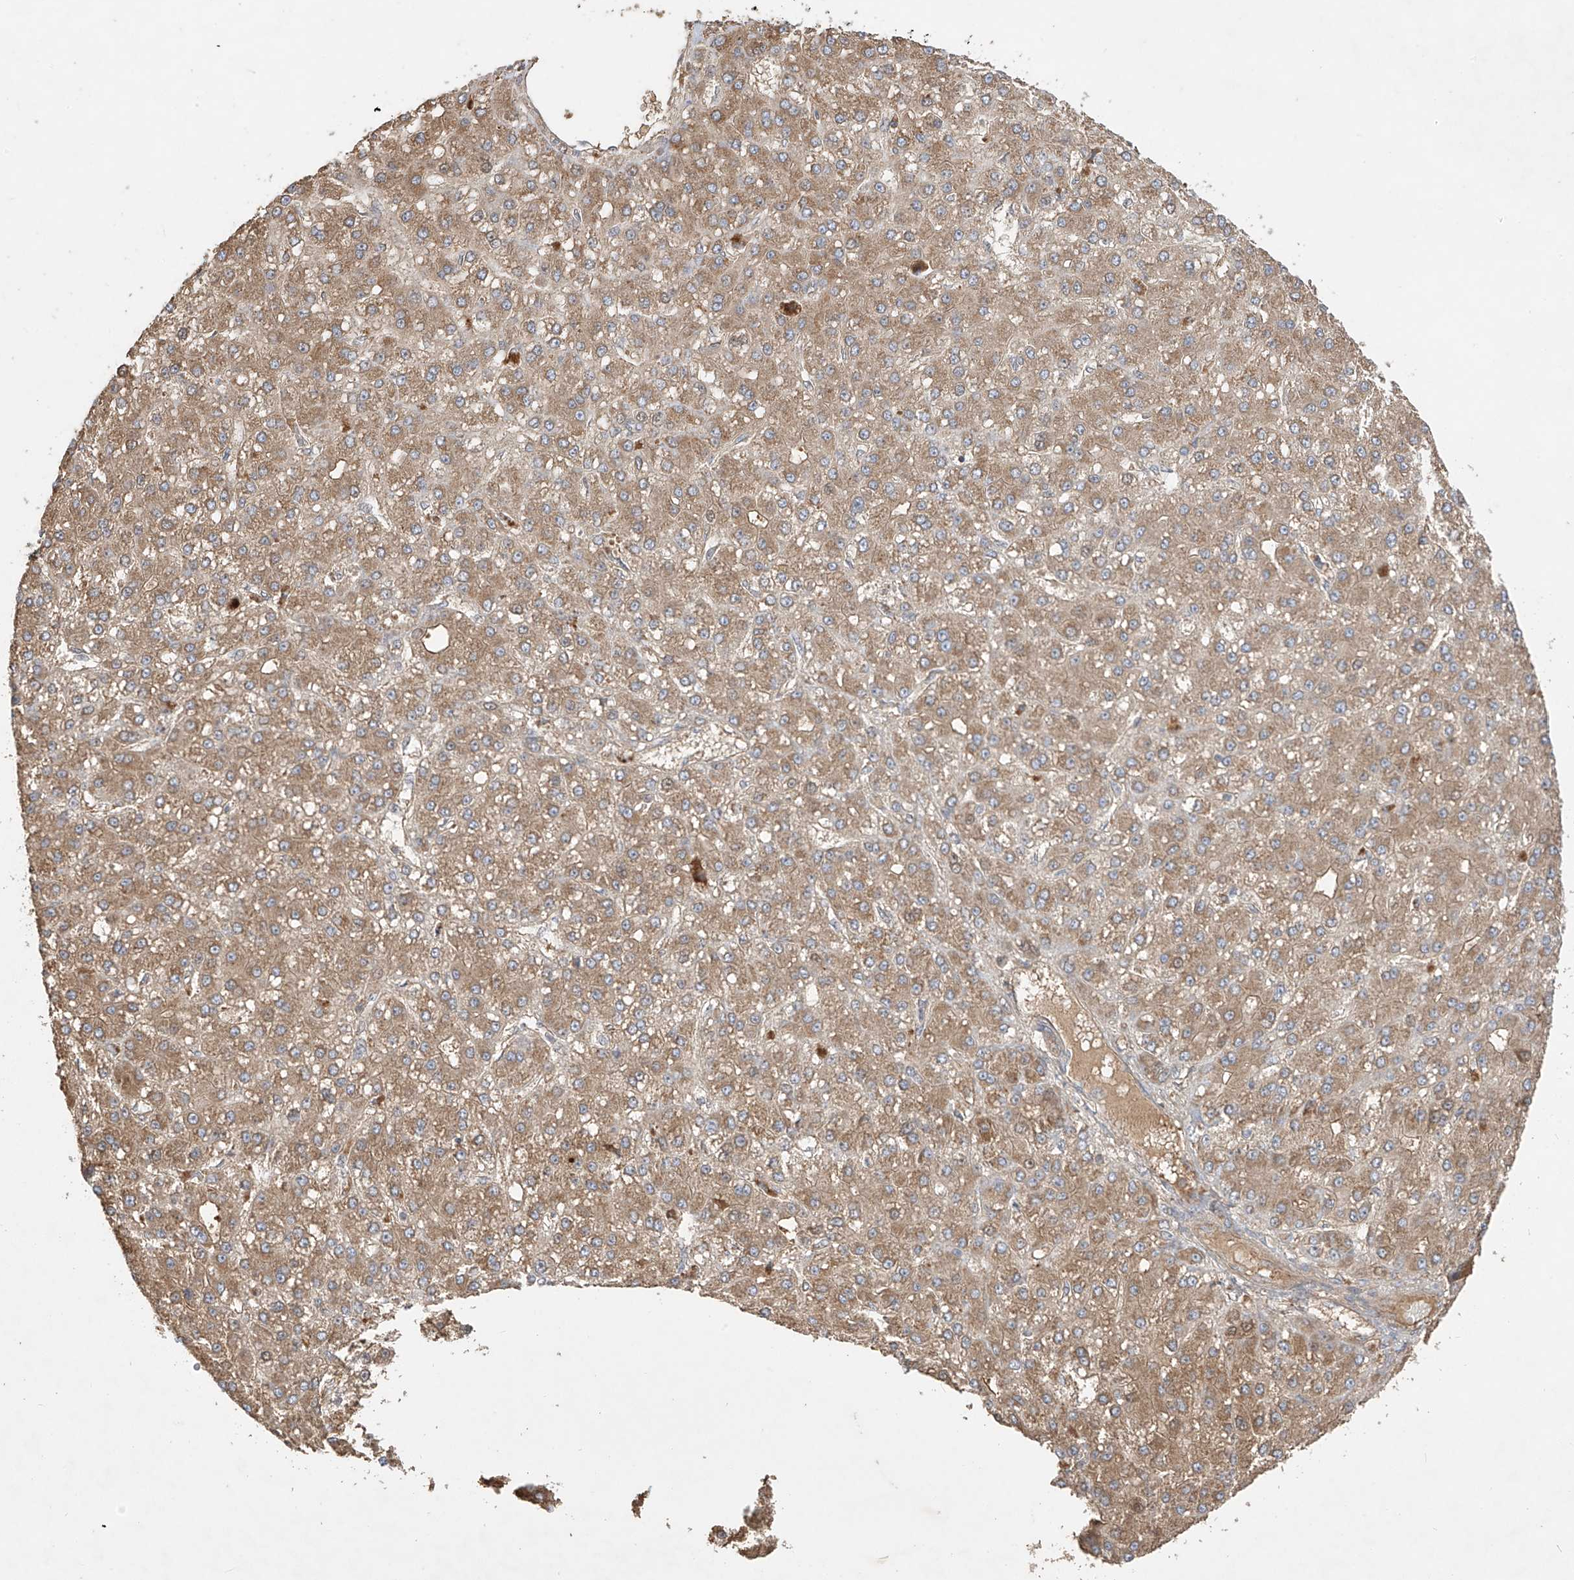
{"staining": {"intensity": "moderate", "quantity": ">75%", "location": "cytoplasmic/membranous"}, "tissue": "liver cancer", "cell_type": "Tumor cells", "image_type": "cancer", "snomed": [{"axis": "morphology", "description": "Carcinoma, Hepatocellular, NOS"}, {"axis": "topography", "description": "Liver"}], "caption": "IHC of human liver hepatocellular carcinoma demonstrates medium levels of moderate cytoplasmic/membranous expression in about >75% of tumor cells.", "gene": "CACNA2D4", "patient": {"sex": "male", "age": 67}}